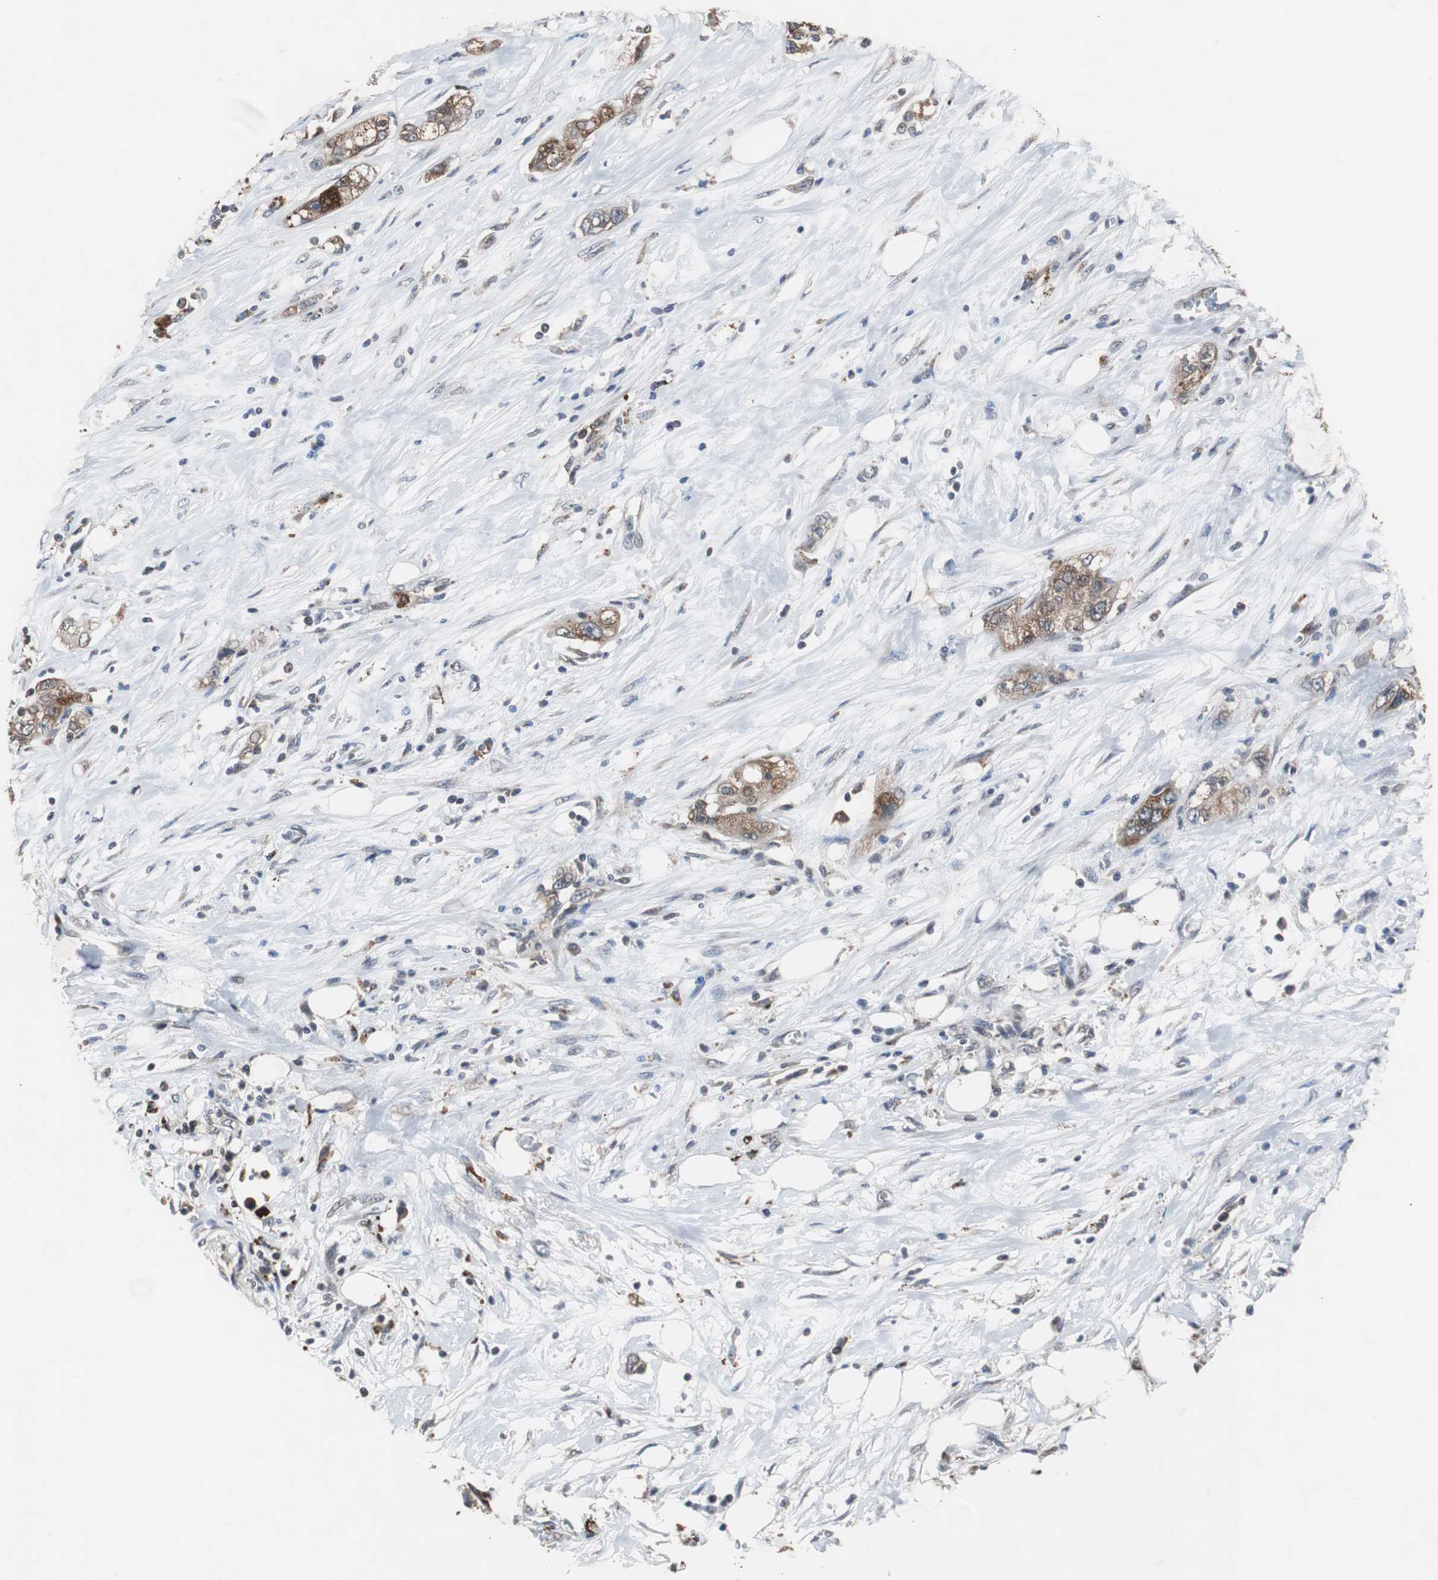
{"staining": {"intensity": "moderate", "quantity": ">75%", "location": "cytoplasmic/membranous"}, "tissue": "pancreatic cancer", "cell_type": "Tumor cells", "image_type": "cancer", "snomed": [{"axis": "morphology", "description": "Adenocarcinoma, NOS"}, {"axis": "topography", "description": "Pancreas"}], "caption": "Immunohistochemistry (IHC) of pancreatic adenocarcinoma exhibits medium levels of moderate cytoplasmic/membranous staining in approximately >75% of tumor cells.", "gene": "USP10", "patient": {"sex": "male", "age": 70}}